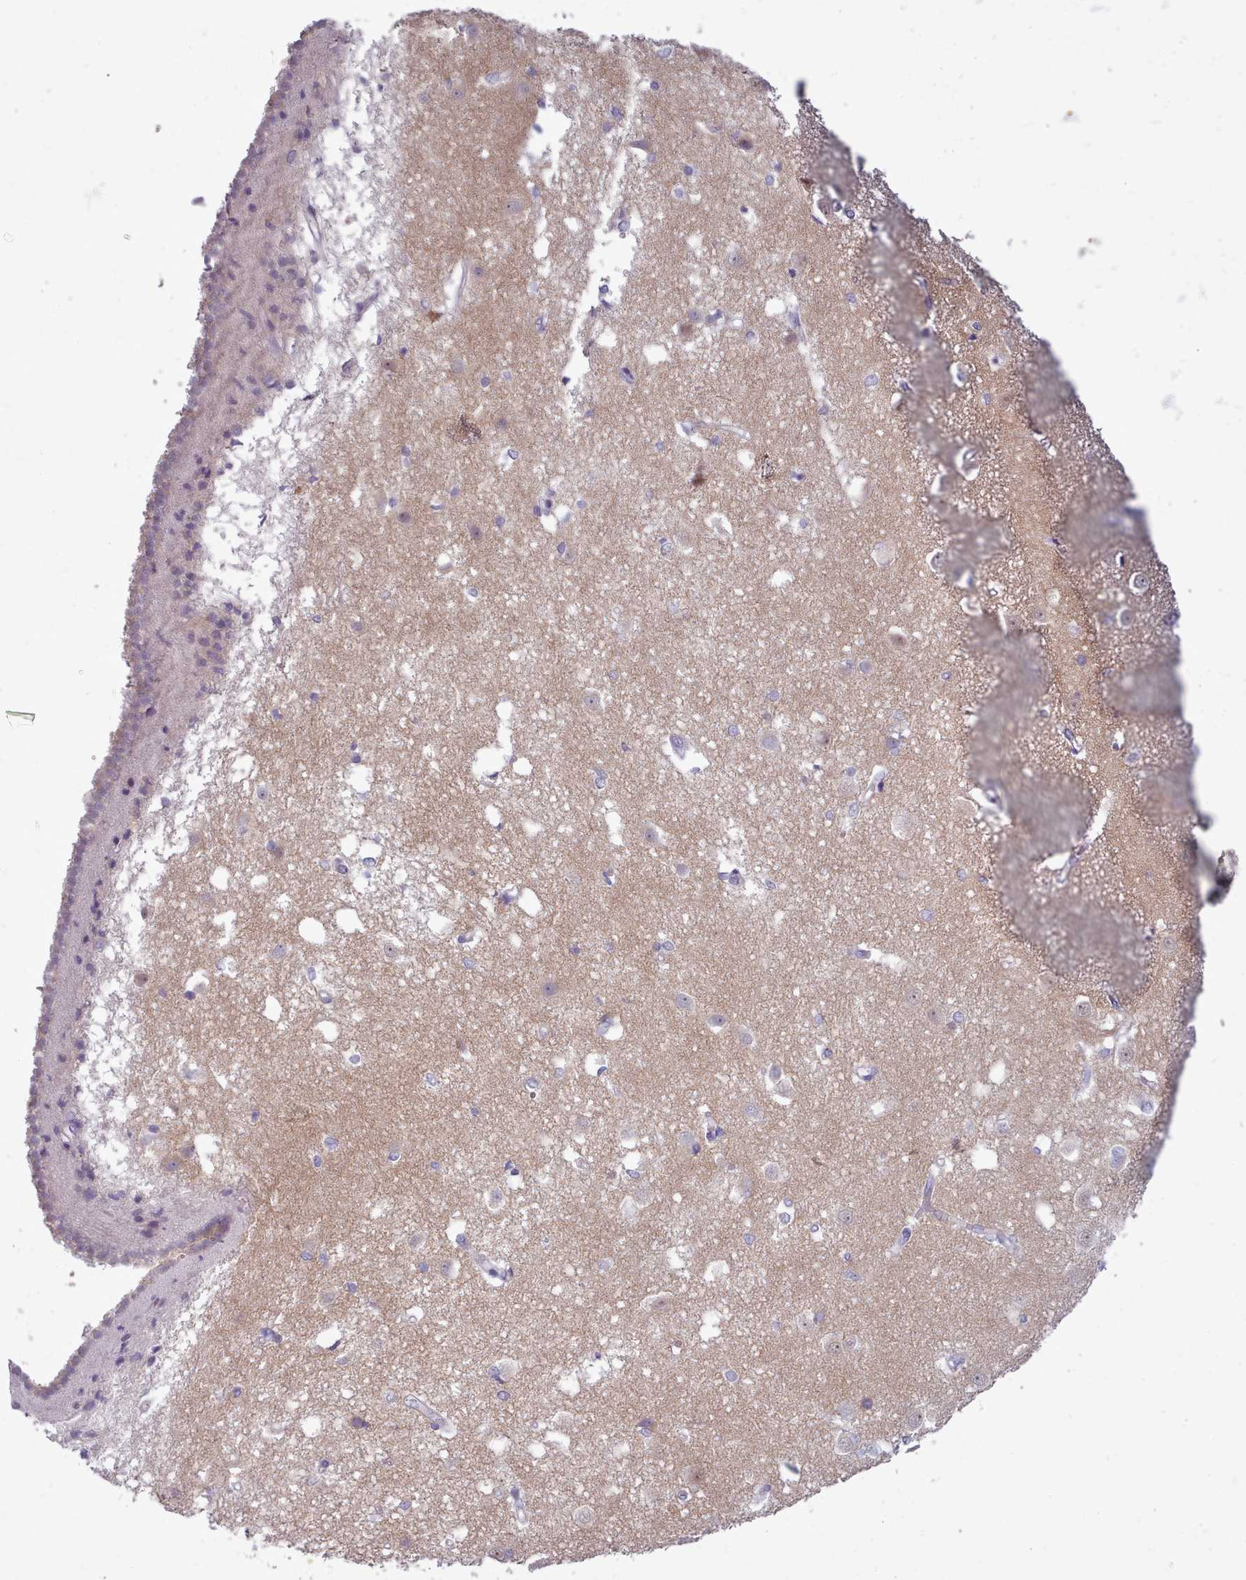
{"staining": {"intensity": "weak", "quantity": "<25%", "location": "cytoplasmic/membranous"}, "tissue": "caudate", "cell_type": "Glial cells", "image_type": "normal", "snomed": [{"axis": "morphology", "description": "Normal tissue, NOS"}, {"axis": "topography", "description": "Lateral ventricle wall"}], "caption": "Caudate stained for a protein using immunohistochemistry exhibits no staining glial cells.", "gene": "MYRFL", "patient": {"sex": "male", "age": 37}}